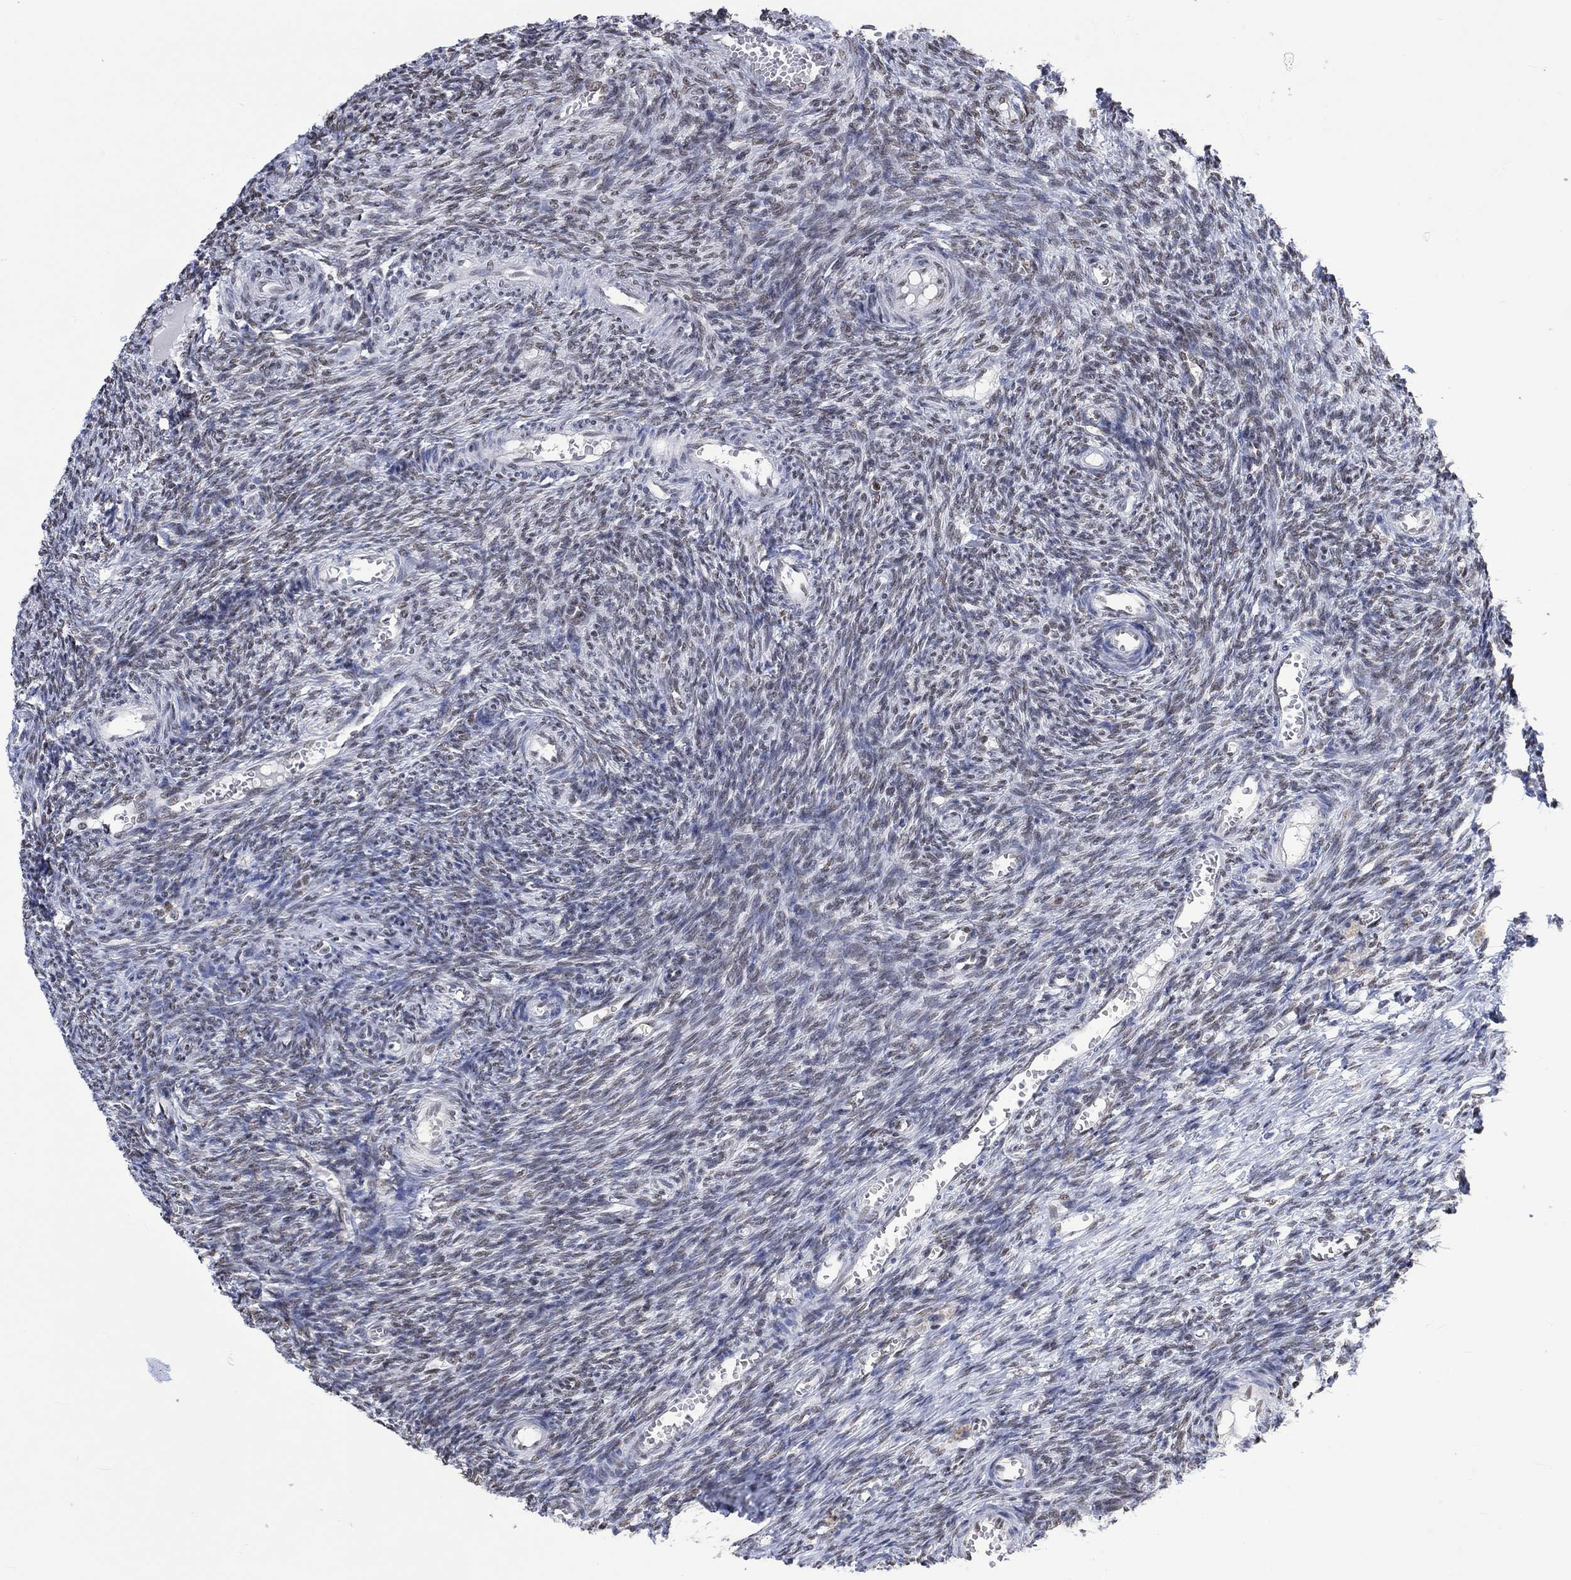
{"staining": {"intensity": "moderate", "quantity": "25%-75%", "location": "nuclear"}, "tissue": "ovary", "cell_type": "Follicle cells", "image_type": "normal", "snomed": [{"axis": "morphology", "description": "Normal tissue, NOS"}, {"axis": "topography", "description": "Ovary"}], "caption": "Ovary stained with DAB immunohistochemistry (IHC) reveals medium levels of moderate nuclear positivity in about 25%-75% of follicle cells. Nuclei are stained in blue.", "gene": "RAD54L2", "patient": {"sex": "female", "age": 27}}